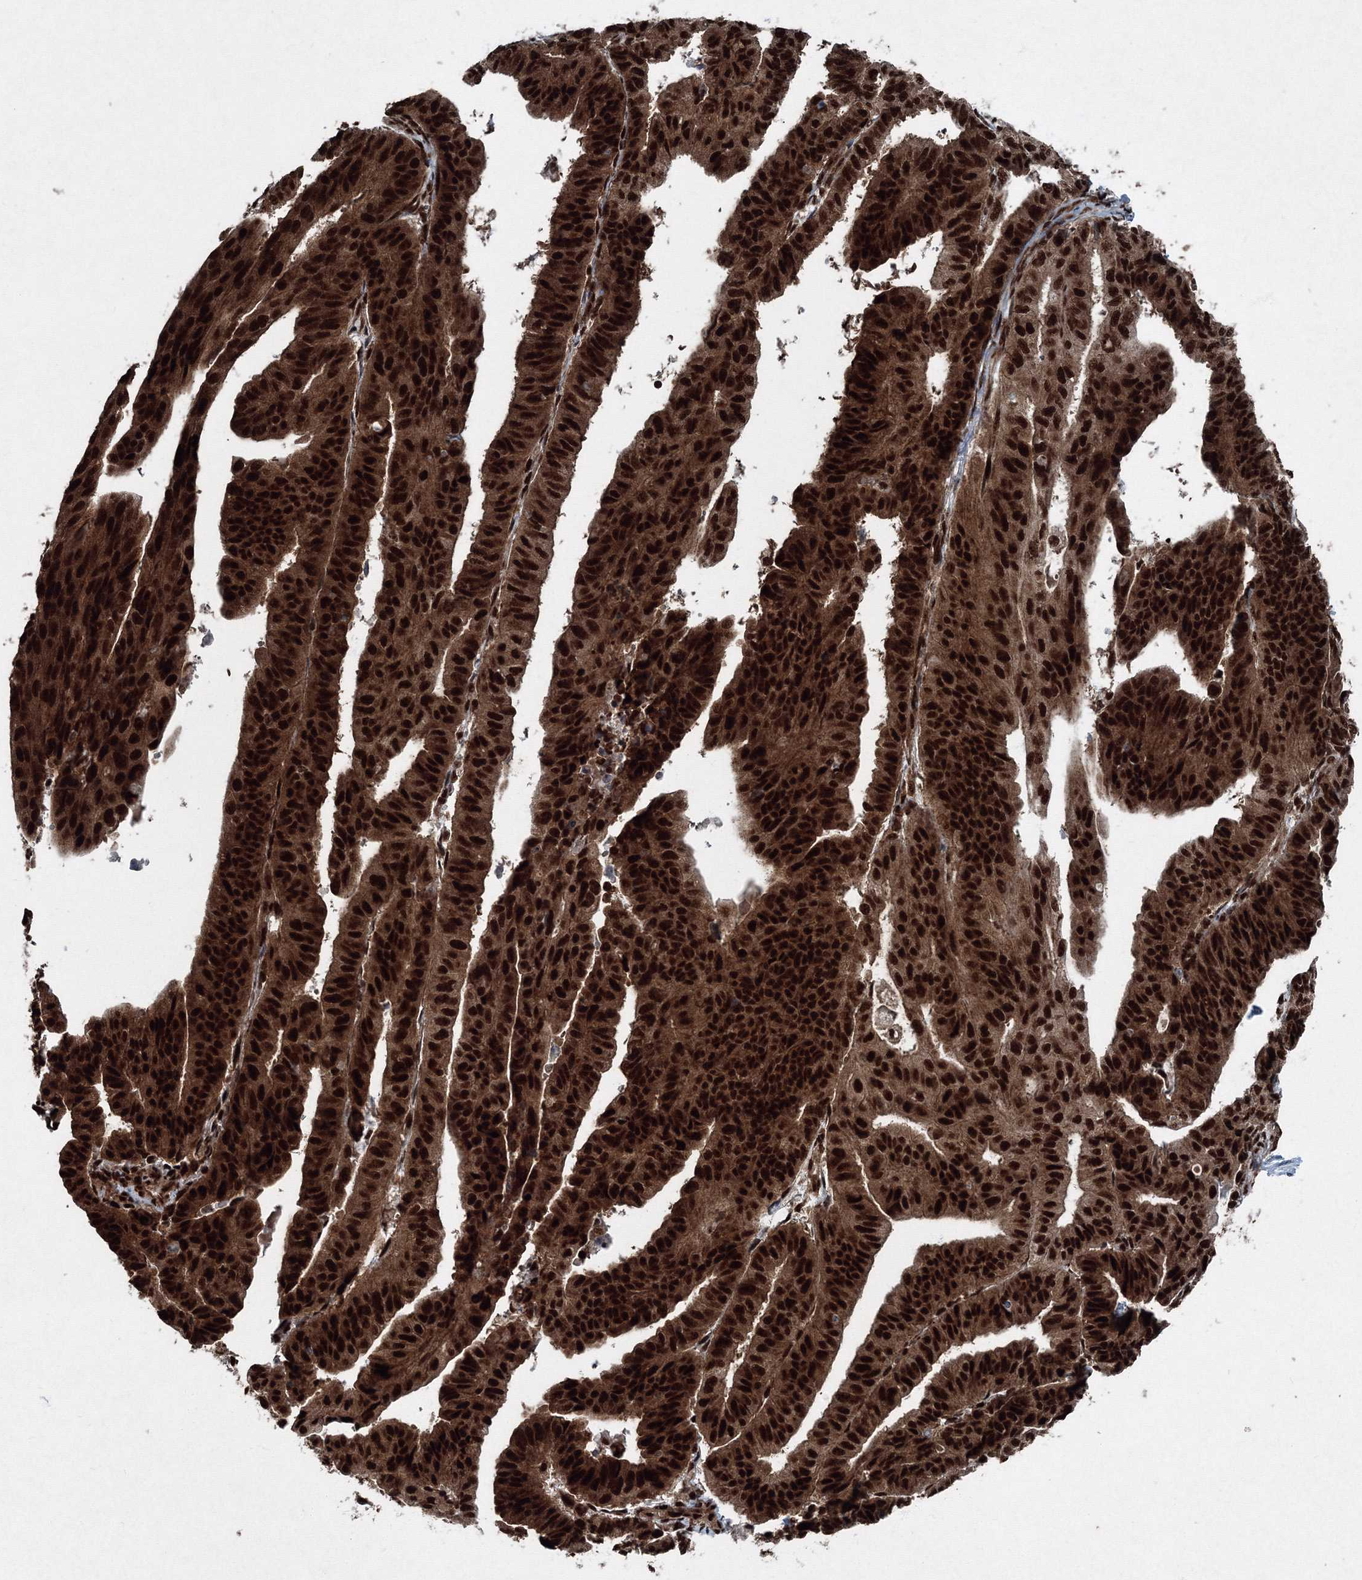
{"staining": {"intensity": "strong", "quantity": ">75%", "location": "cytoplasmic/membranous,nuclear"}, "tissue": "endometrial cancer", "cell_type": "Tumor cells", "image_type": "cancer", "snomed": [{"axis": "morphology", "description": "Adenocarcinoma, NOS"}, {"axis": "topography", "description": "Uterus"}], "caption": "Immunohistochemistry (IHC) micrograph of neoplastic tissue: human endometrial adenocarcinoma stained using IHC demonstrates high levels of strong protein expression localized specifically in the cytoplasmic/membranous and nuclear of tumor cells, appearing as a cytoplasmic/membranous and nuclear brown color.", "gene": "SNRPC", "patient": {"sex": "female", "age": 77}}